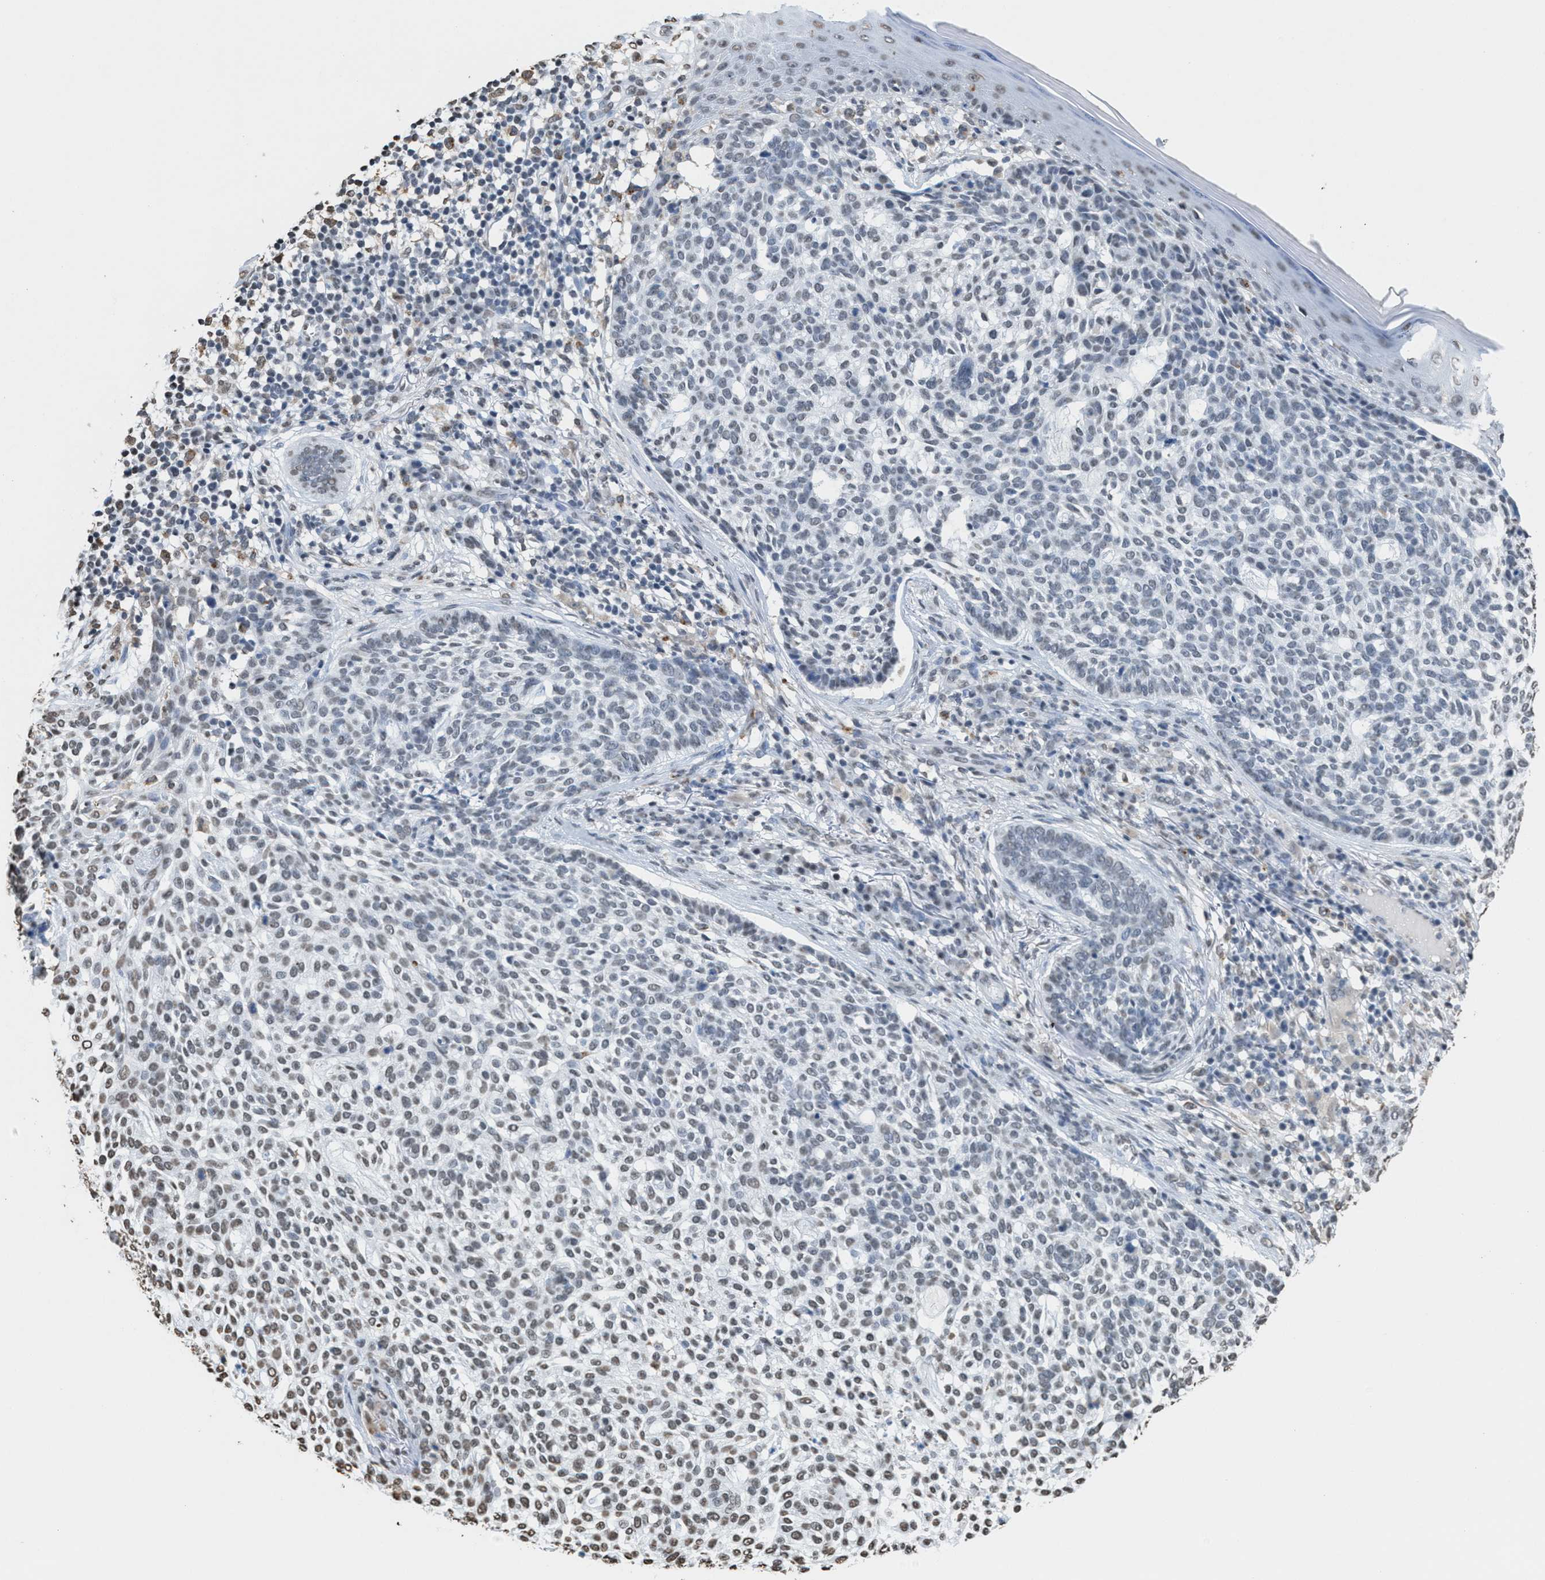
{"staining": {"intensity": "weak", "quantity": "<25%", "location": "nuclear"}, "tissue": "skin cancer", "cell_type": "Tumor cells", "image_type": "cancer", "snomed": [{"axis": "morphology", "description": "Basal cell carcinoma"}, {"axis": "topography", "description": "Skin"}], "caption": "Micrograph shows no significant protein positivity in tumor cells of basal cell carcinoma (skin). The staining is performed using DAB (3,3'-diaminobenzidine) brown chromogen with nuclei counter-stained in using hematoxylin.", "gene": "NUP88", "patient": {"sex": "female", "age": 64}}